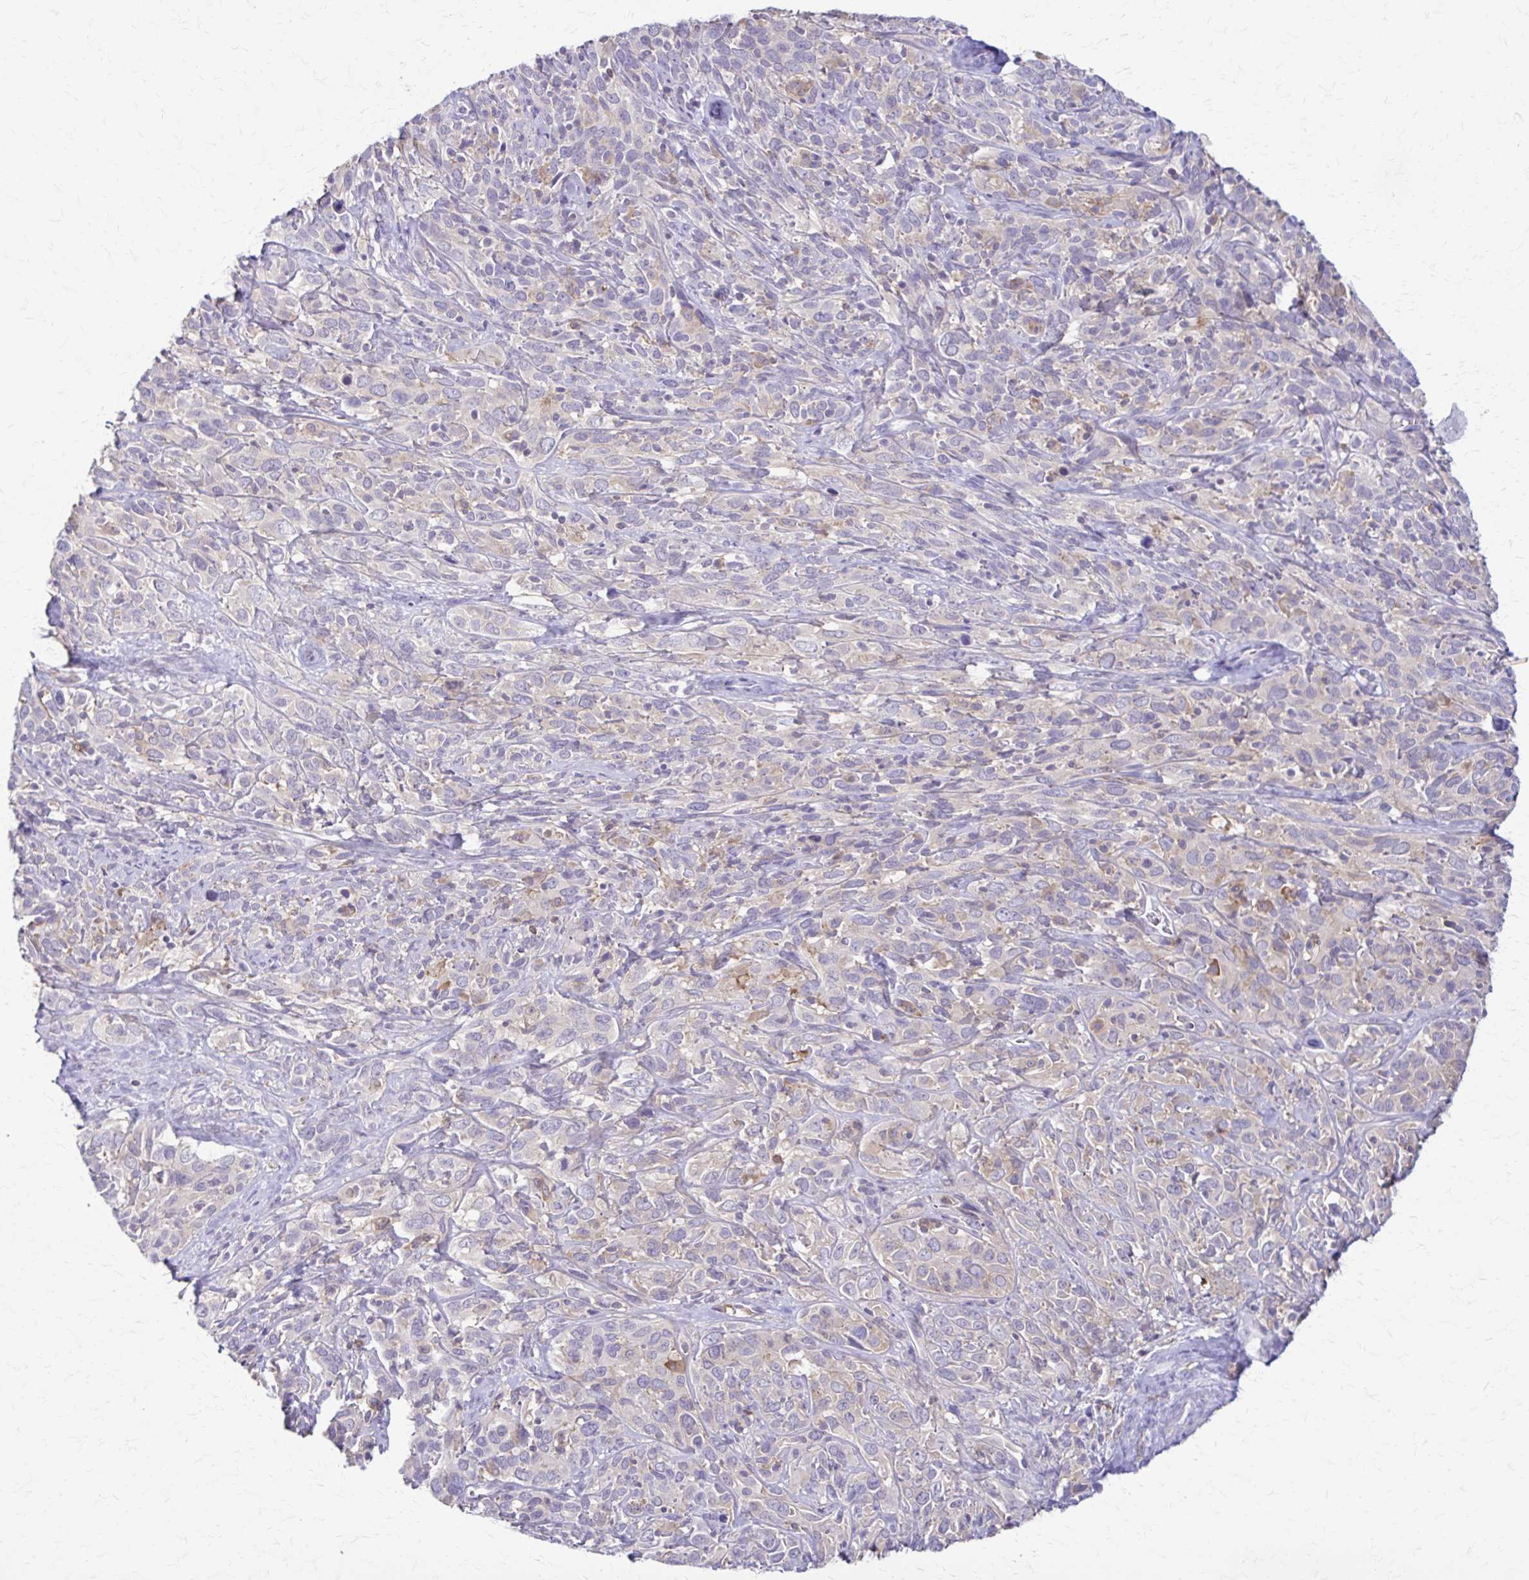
{"staining": {"intensity": "negative", "quantity": "none", "location": "none"}, "tissue": "cervical cancer", "cell_type": "Tumor cells", "image_type": "cancer", "snomed": [{"axis": "morphology", "description": "Normal tissue, NOS"}, {"axis": "morphology", "description": "Squamous cell carcinoma, NOS"}, {"axis": "topography", "description": "Cervix"}], "caption": "IHC histopathology image of human cervical cancer (squamous cell carcinoma) stained for a protein (brown), which reveals no staining in tumor cells. (Stains: DAB (3,3'-diaminobenzidine) immunohistochemistry with hematoxylin counter stain, Microscopy: brightfield microscopy at high magnification).", "gene": "PIK3AP1", "patient": {"sex": "female", "age": 51}}